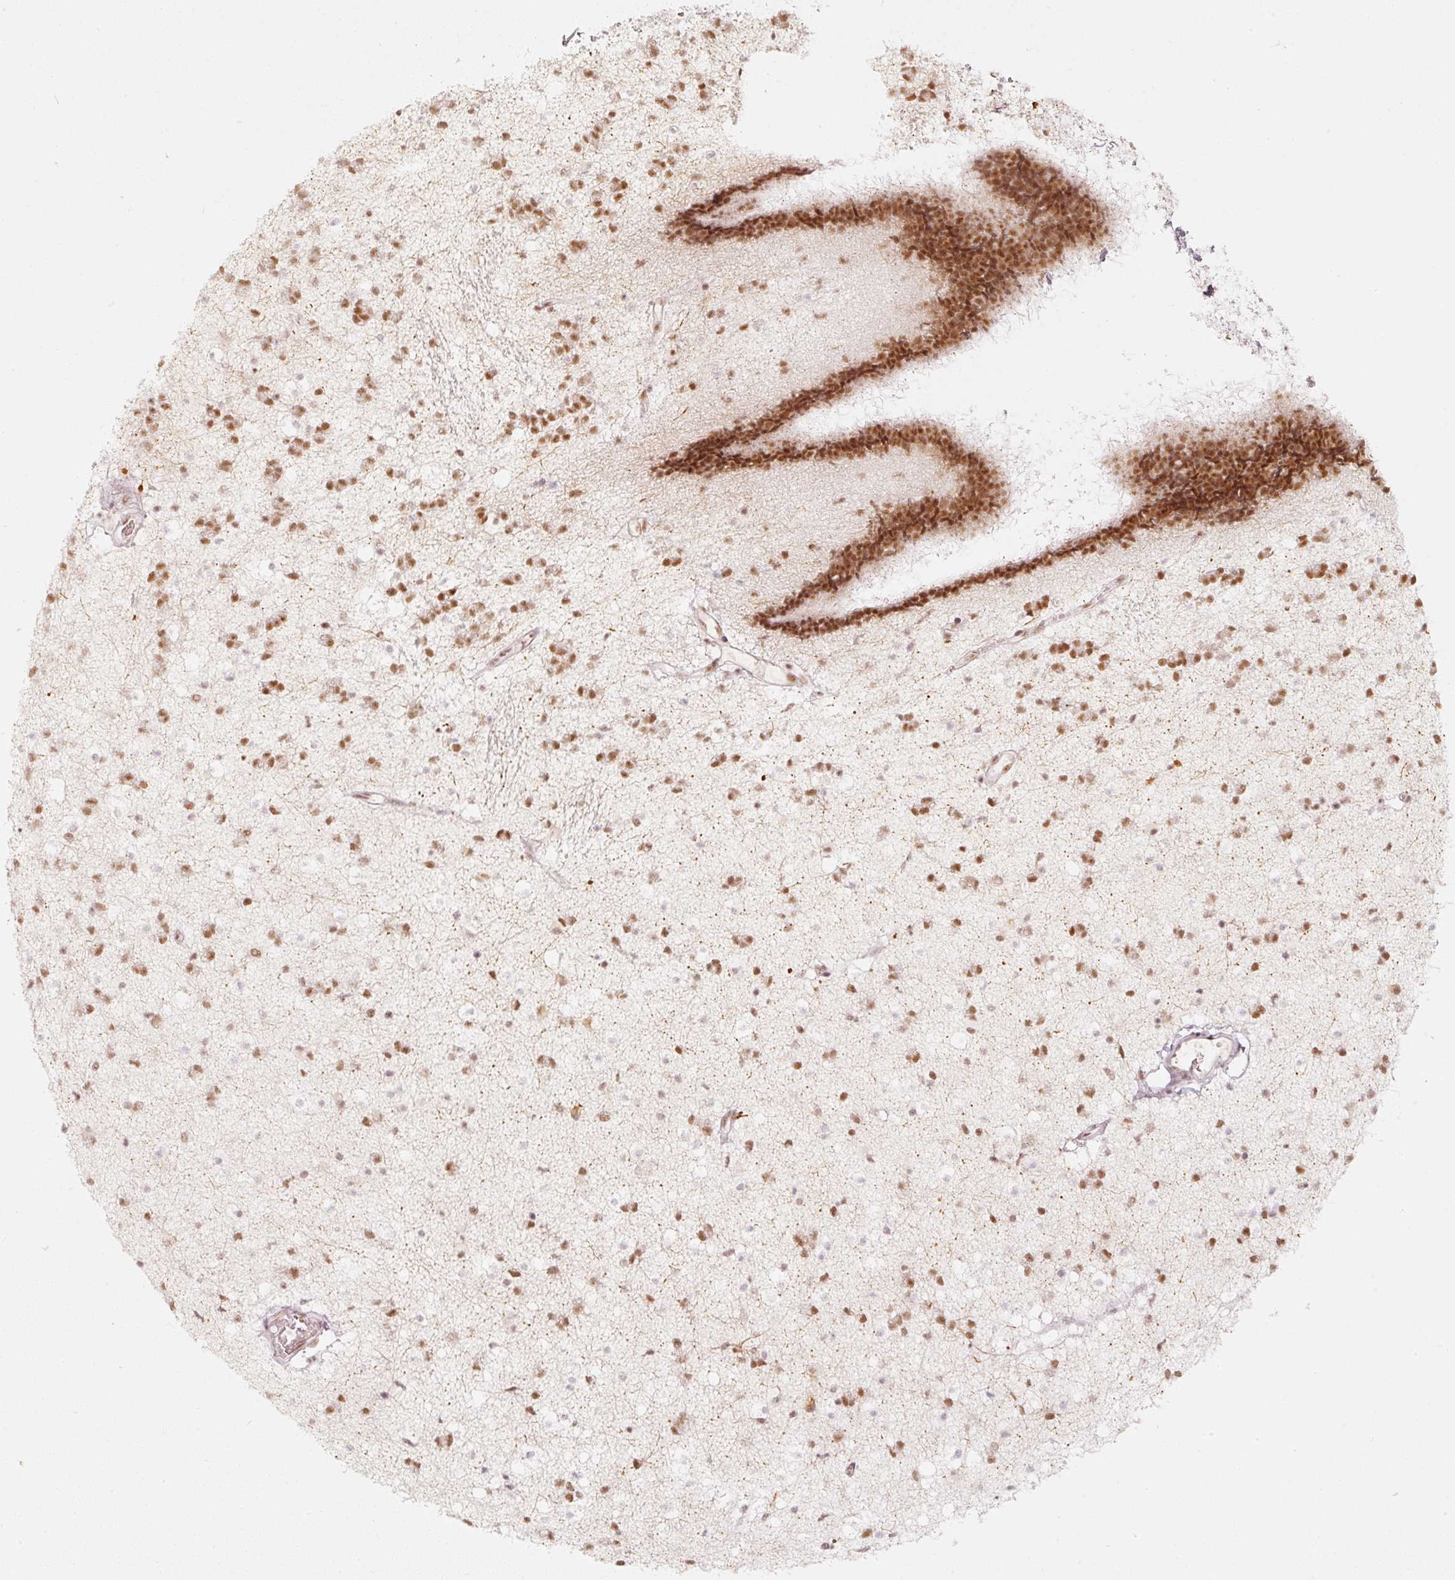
{"staining": {"intensity": "moderate", "quantity": "25%-75%", "location": "nuclear"}, "tissue": "caudate", "cell_type": "Glial cells", "image_type": "normal", "snomed": [{"axis": "morphology", "description": "Normal tissue, NOS"}, {"axis": "topography", "description": "Lateral ventricle wall"}], "caption": "Immunohistochemistry (IHC) of normal human caudate reveals medium levels of moderate nuclear staining in approximately 25%-75% of glial cells. (DAB IHC, brown staining for protein, blue staining for nuclei).", "gene": "PPP1R10", "patient": {"sex": "male", "age": 37}}